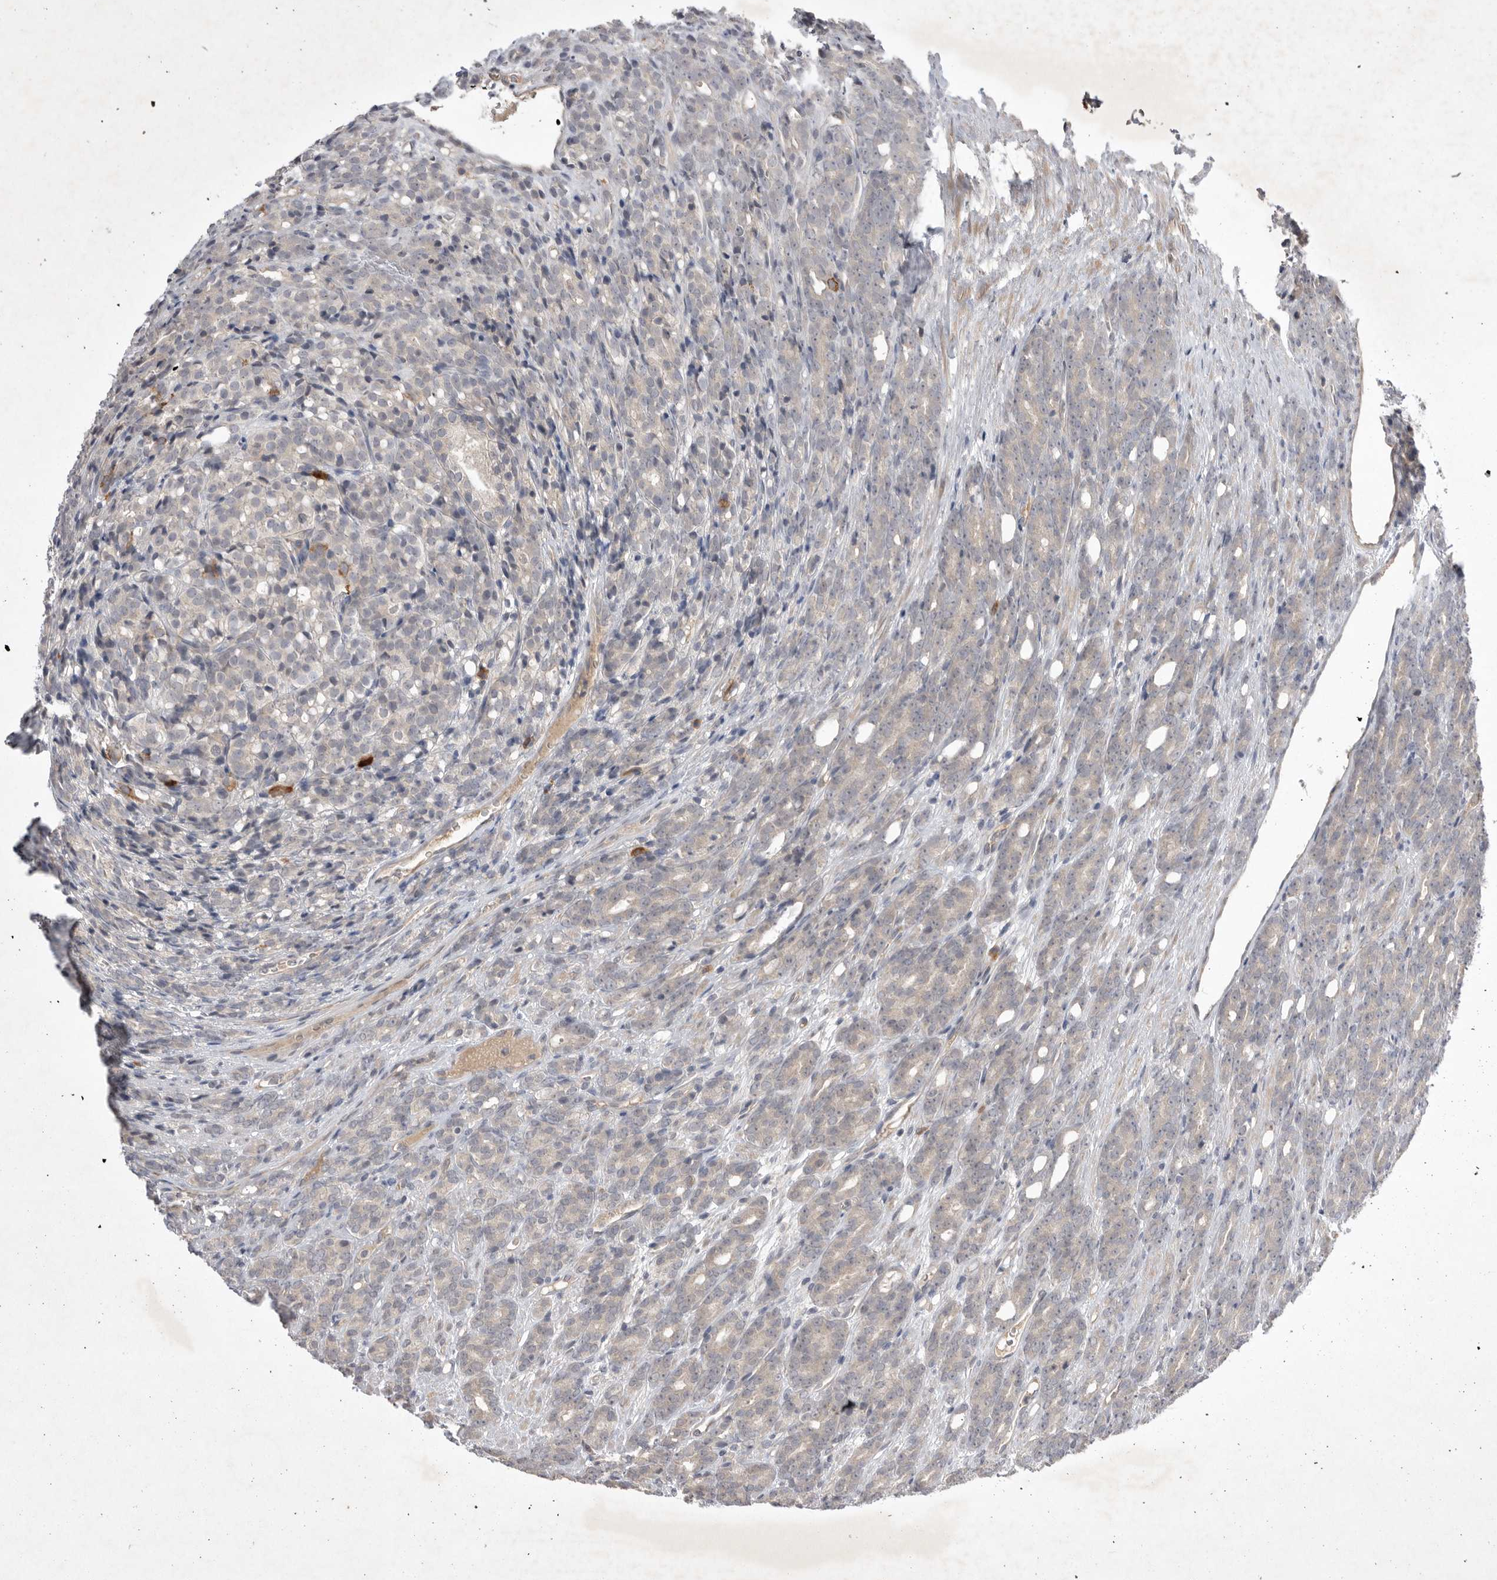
{"staining": {"intensity": "negative", "quantity": "none", "location": "none"}, "tissue": "prostate cancer", "cell_type": "Tumor cells", "image_type": "cancer", "snomed": [{"axis": "morphology", "description": "Adenocarcinoma, High grade"}, {"axis": "topography", "description": "Prostate"}], "caption": "Tumor cells show no significant positivity in prostate cancer. (DAB IHC with hematoxylin counter stain).", "gene": "NRCAM", "patient": {"sex": "male", "age": 62}}